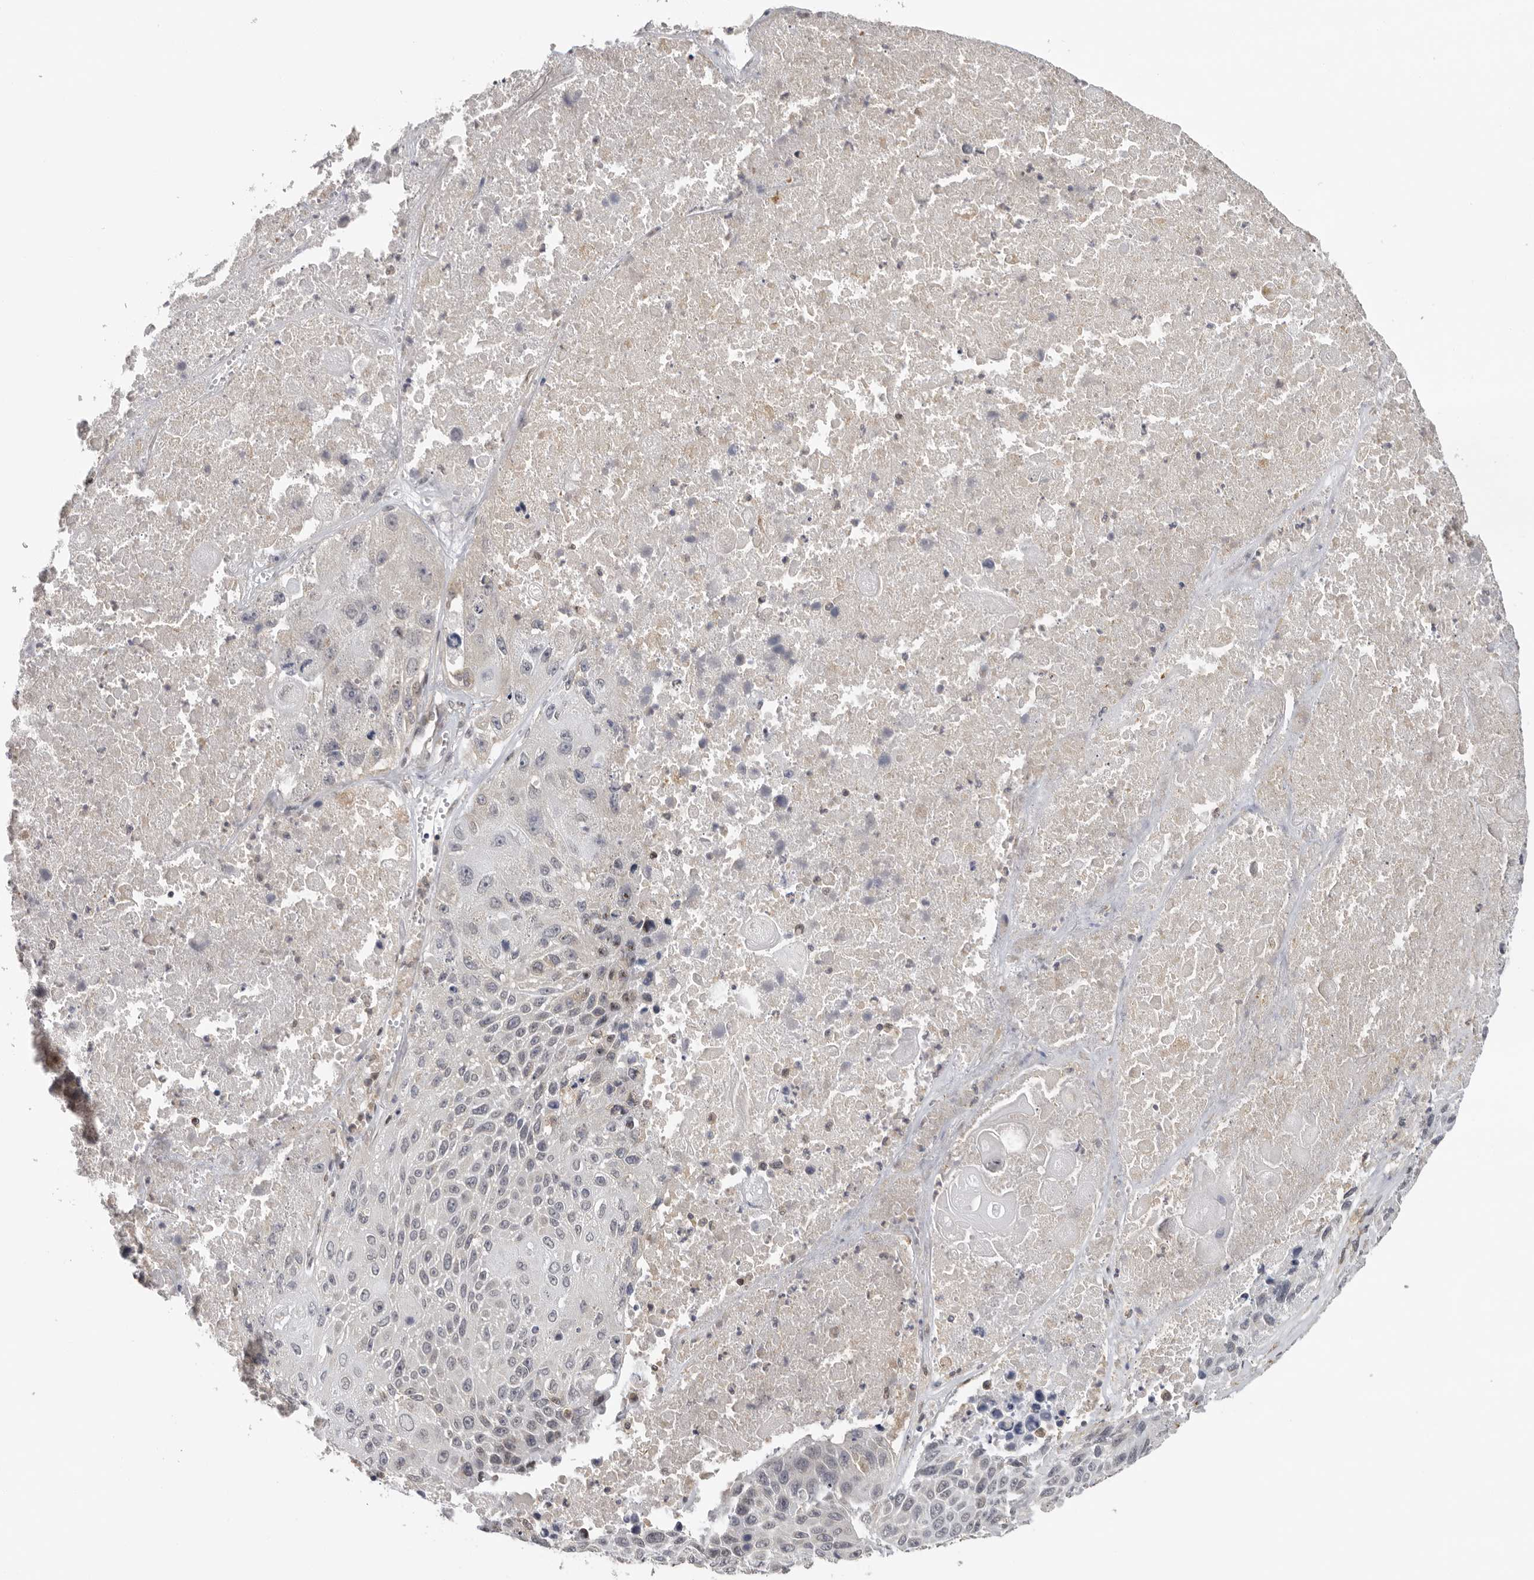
{"staining": {"intensity": "weak", "quantity": "<25%", "location": "cytoplasmic/membranous"}, "tissue": "lung cancer", "cell_type": "Tumor cells", "image_type": "cancer", "snomed": [{"axis": "morphology", "description": "Squamous cell carcinoma, NOS"}, {"axis": "topography", "description": "Lung"}], "caption": "Immunohistochemical staining of human lung cancer (squamous cell carcinoma) reveals no significant positivity in tumor cells. (Immunohistochemistry (ihc), brightfield microscopy, high magnification).", "gene": "KIF2B", "patient": {"sex": "male", "age": 61}}